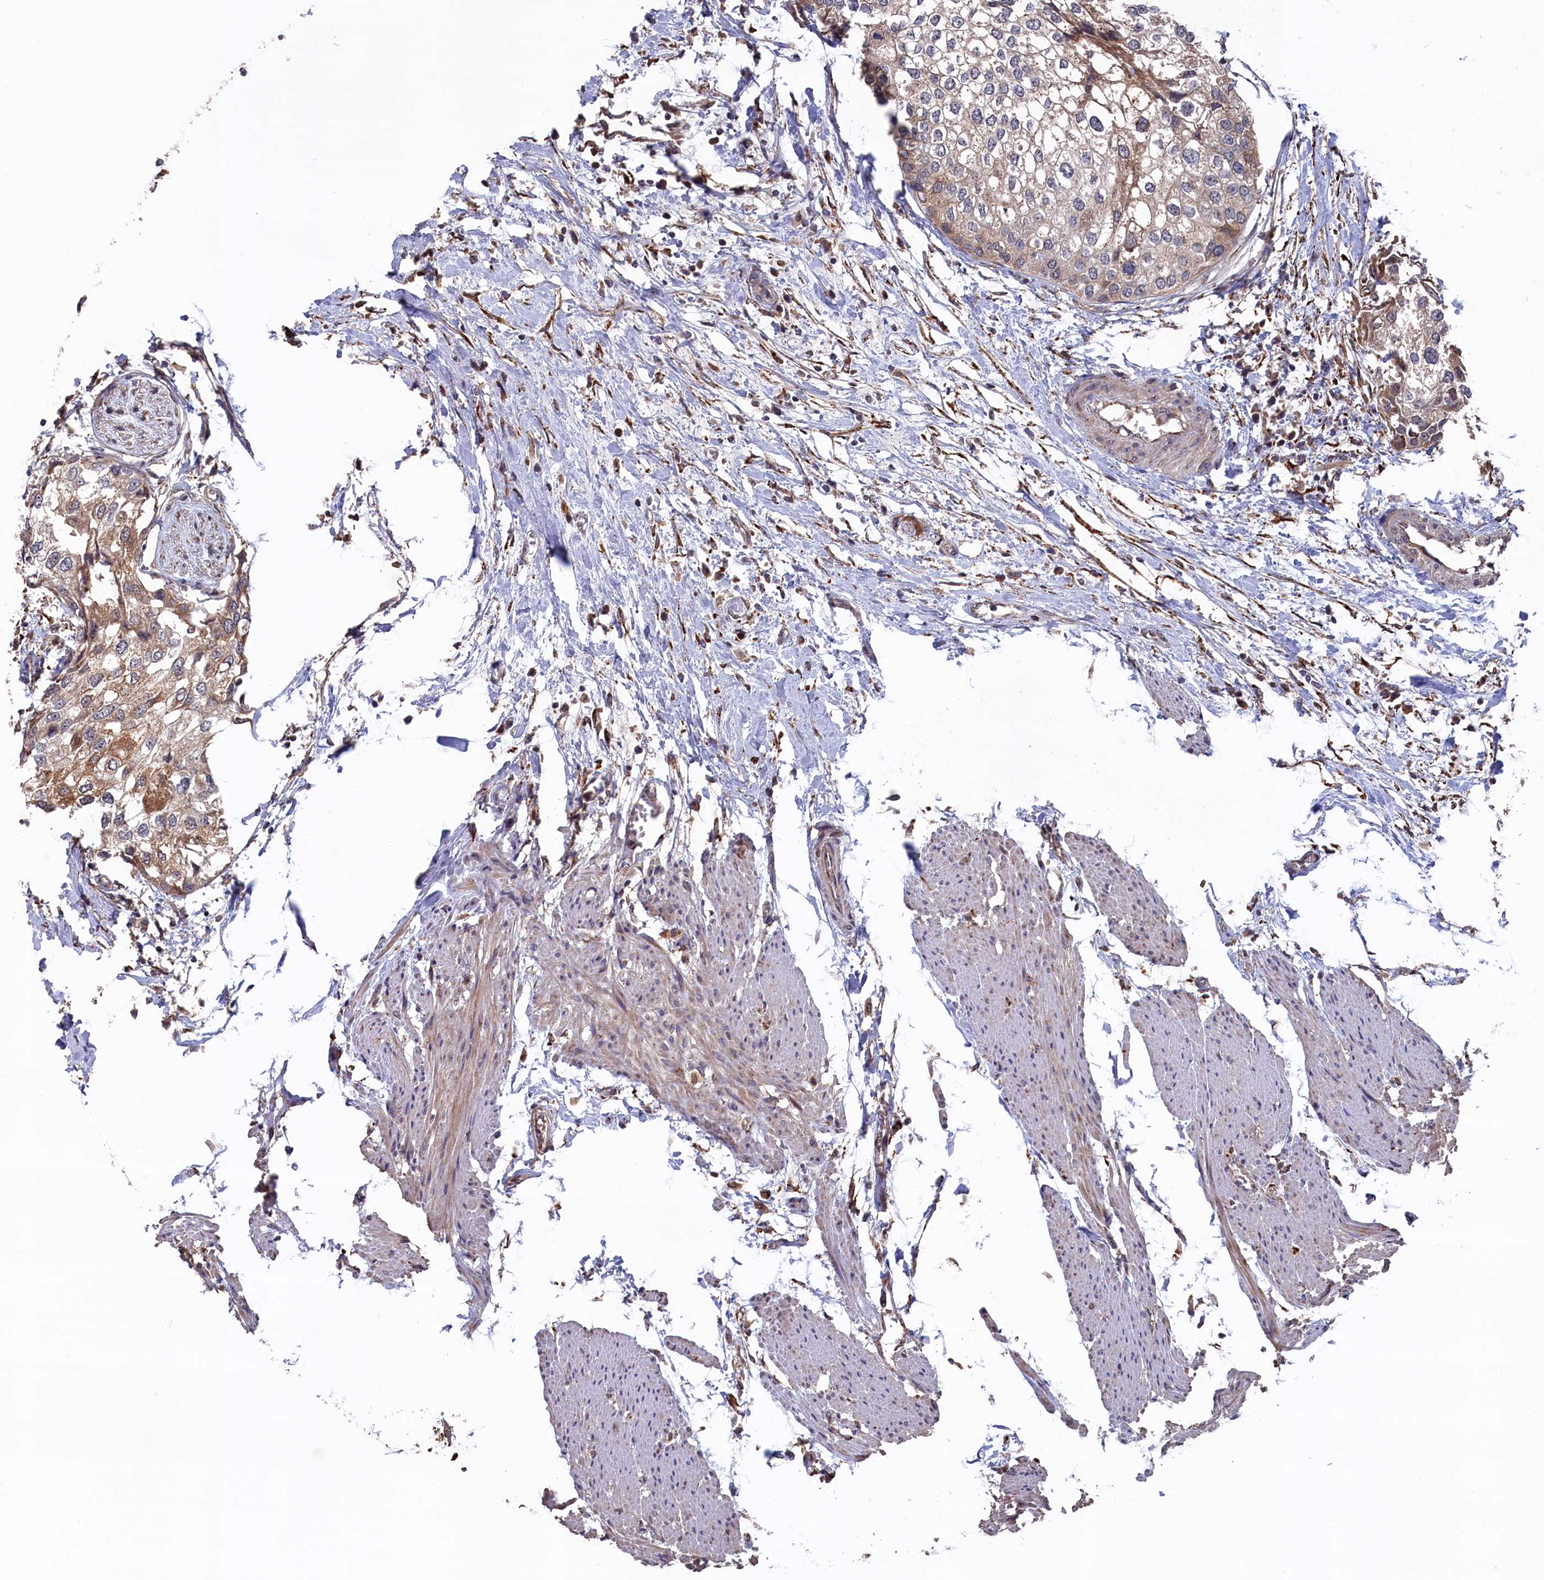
{"staining": {"intensity": "moderate", "quantity": "<25%", "location": "cytoplasmic/membranous"}, "tissue": "urothelial cancer", "cell_type": "Tumor cells", "image_type": "cancer", "snomed": [{"axis": "morphology", "description": "Urothelial carcinoma, High grade"}, {"axis": "topography", "description": "Urinary bladder"}], "caption": "Immunohistochemical staining of human urothelial carcinoma (high-grade) exhibits low levels of moderate cytoplasmic/membranous protein expression in about <25% of tumor cells.", "gene": "SLC12A4", "patient": {"sex": "male", "age": 64}}